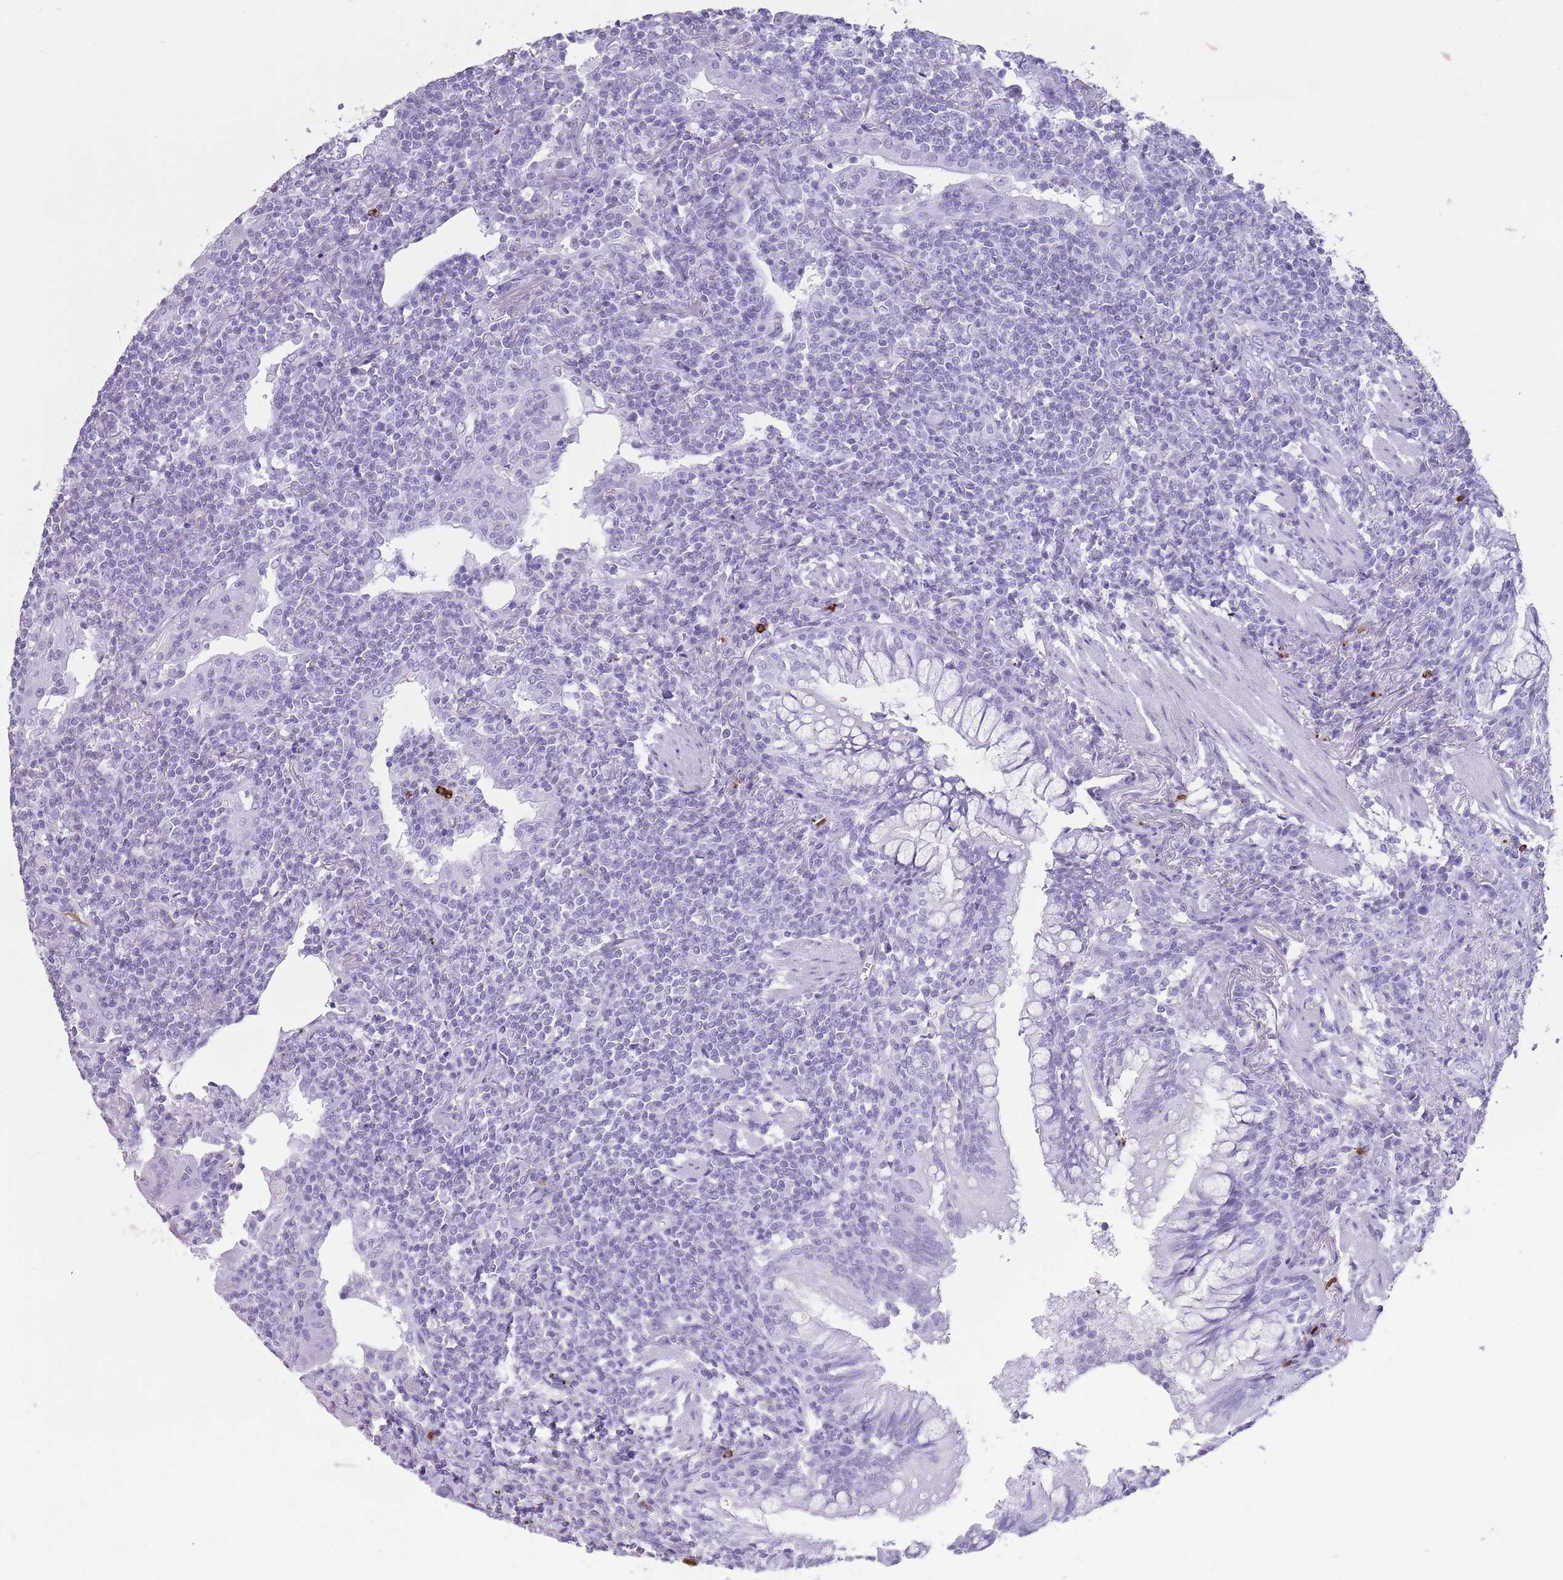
{"staining": {"intensity": "negative", "quantity": "none", "location": "none"}, "tissue": "lymphoma", "cell_type": "Tumor cells", "image_type": "cancer", "snomed": [{"axis": "morphology", "description": "Malignant lymphoma, non-Hodgkin's type, Low grade"}, {"axis": "topography", "description": "Lung"}], "caption": "Malignant lymphoma, non-Hodgkin's type (low-grade) stained for a protein using immunohistochemistry (IHC) exhibits no expression tumor cells.", "gene": "OR4F21", "patient": {"sex": "female", "age": 71}}